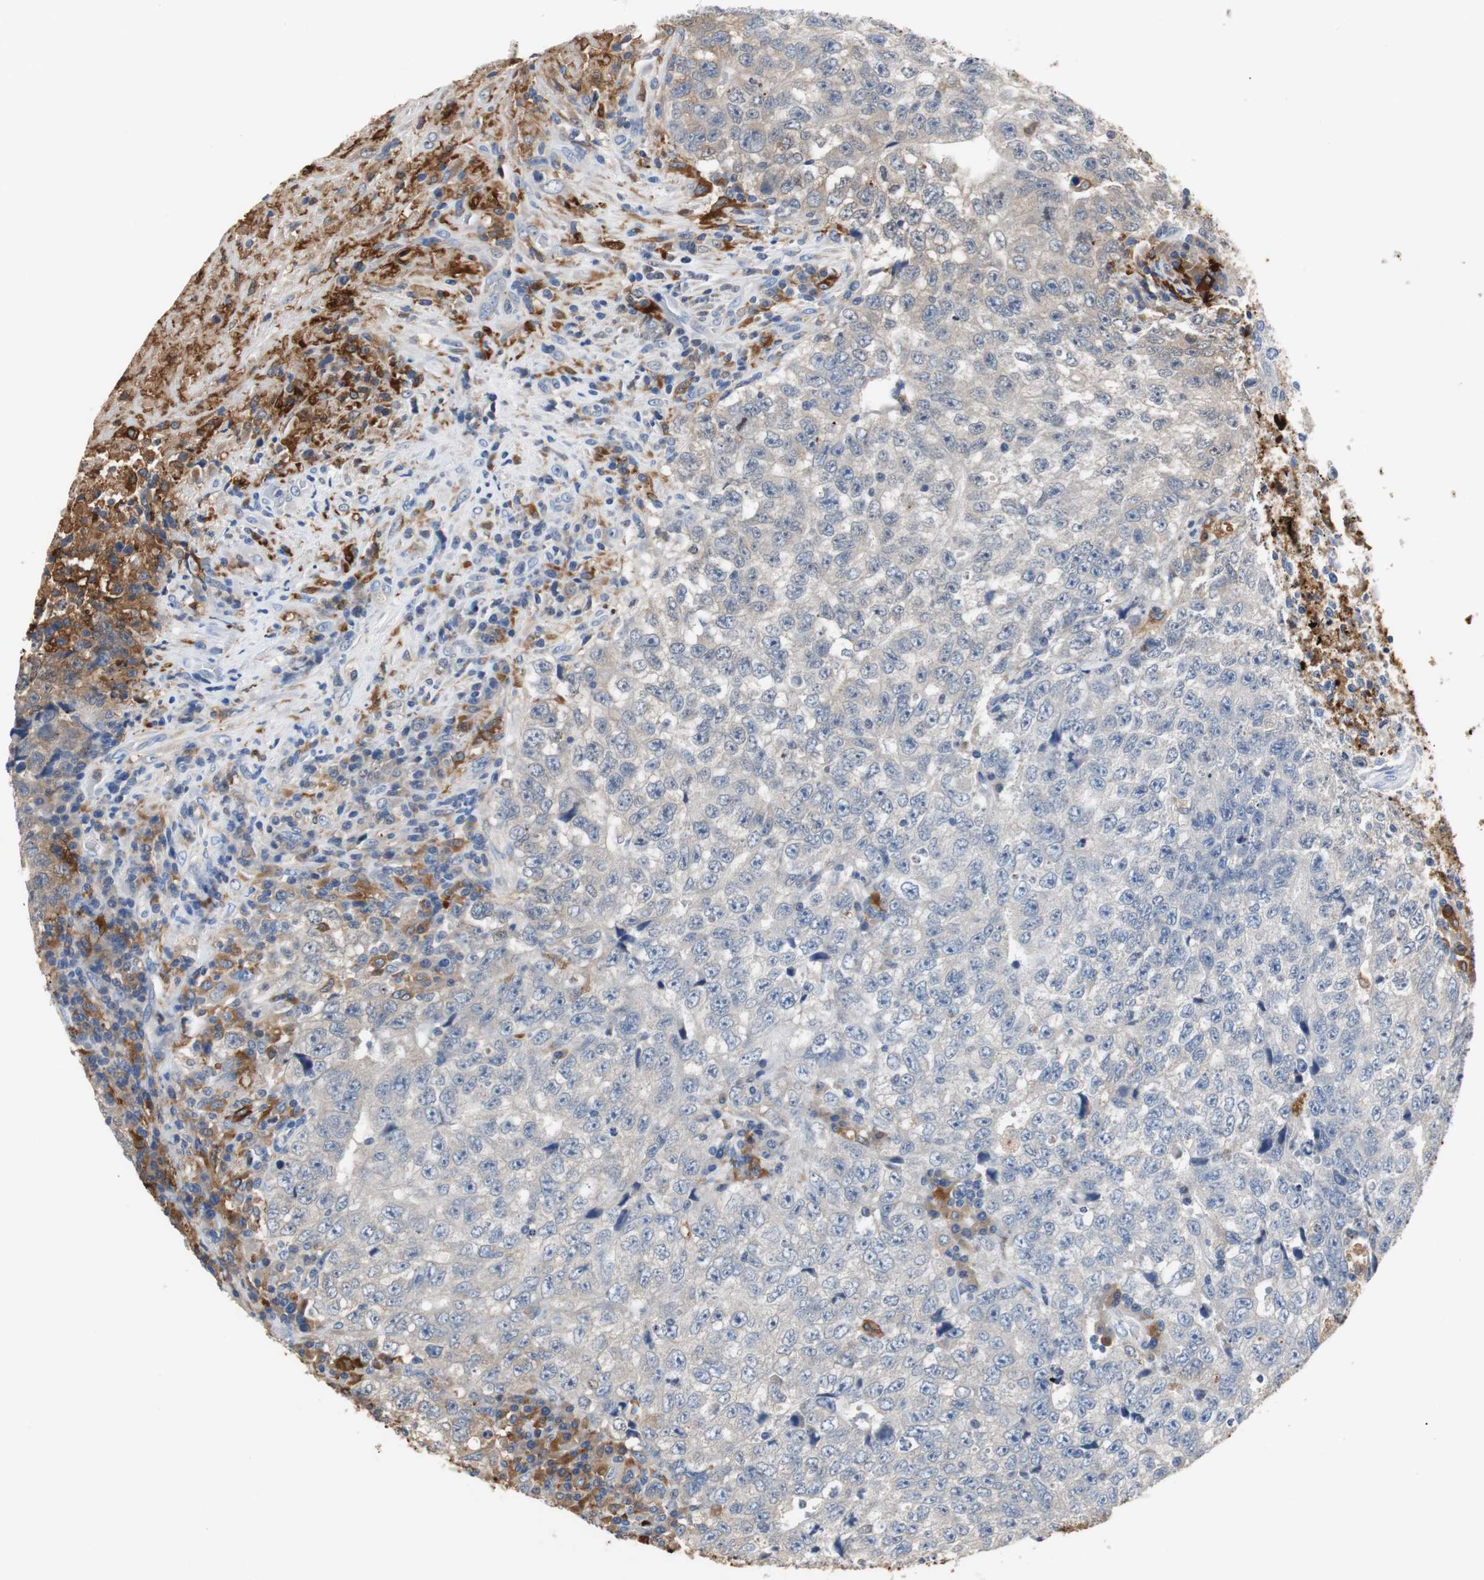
{"staining": {"intensity": "moderate", "quantity": ">75%", "location": "cytoplasmic/membranous"}, "tissue": "testis cancer", "cell_type": "Tumor cells", "image_type": "cancer", "snomed": [{"axis": "morphology", "description": "Necrosis, NOS"}, {"axis": "morphology", "description": "Carcinoma, Embryonal, NOS"}, {"axis": "topography", "description": "Testis"}], "caption": "Tumor cells reveal moderate cytoplasmic/membranous expression in approximately >75% of cells in embryonal carcinoma (testis). (brown staining indicates protein expression, while blue staining denotes nuclei).", "gene": "PI15", "patient": {"sex": "male", "age": 19}}